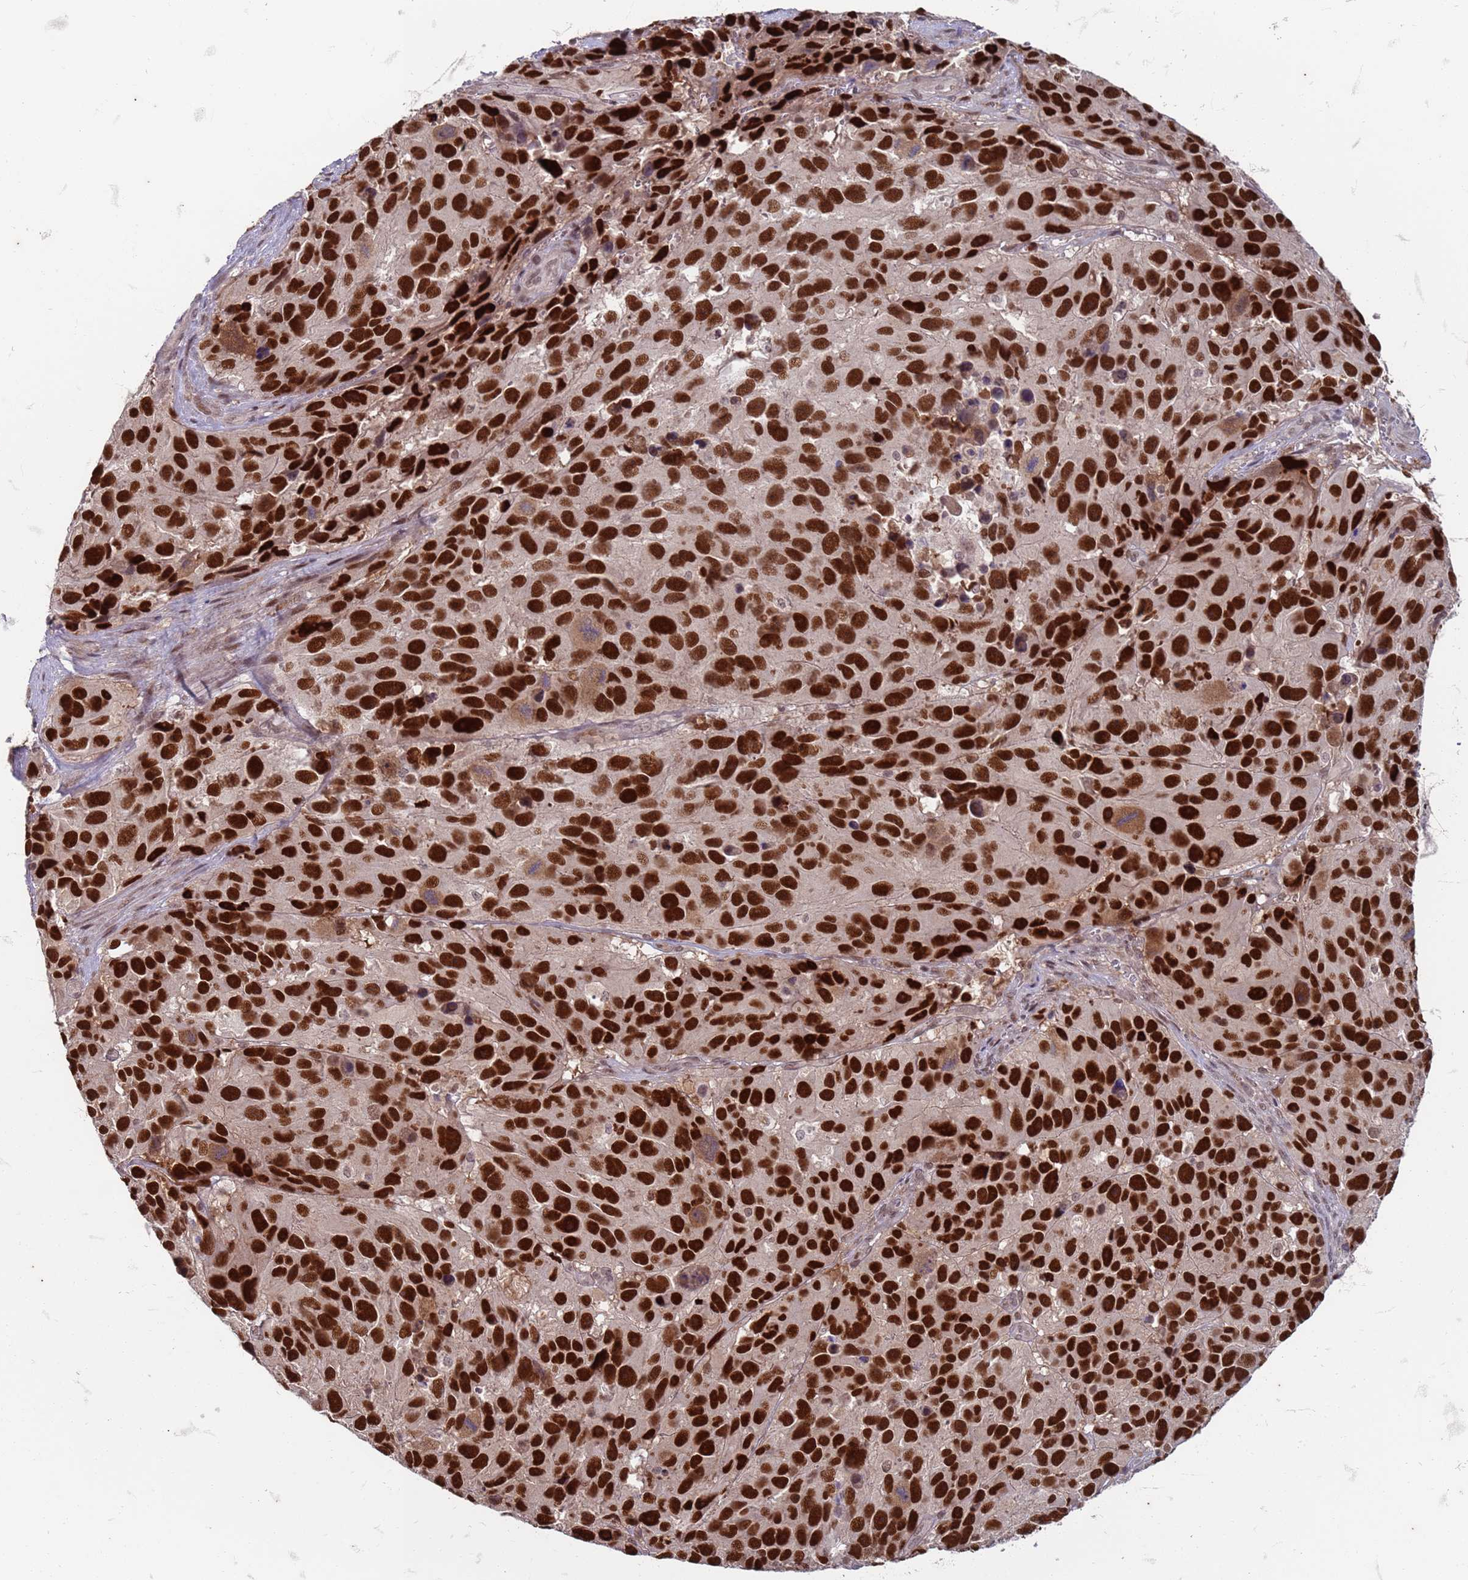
{"staining": {"intensity": "strong", "quantity": ">75%", "location": "nuclear"}, "tissue": "melanoma", "cell_type": "Tumor cells", "image_type": "cancer", "snomed": [{"axis": "morphology", "description": "Malignant melanoma, NOS"}, {"axis": "topography", "description": "Skin"}], "caption": "Melanoma was stained to show a protein in brown. There is high levels of strong nuclear positivity in about >75% of tumor cells.", "gene": "TRMT6", "patient": {"sex": "male", "age": 84}}